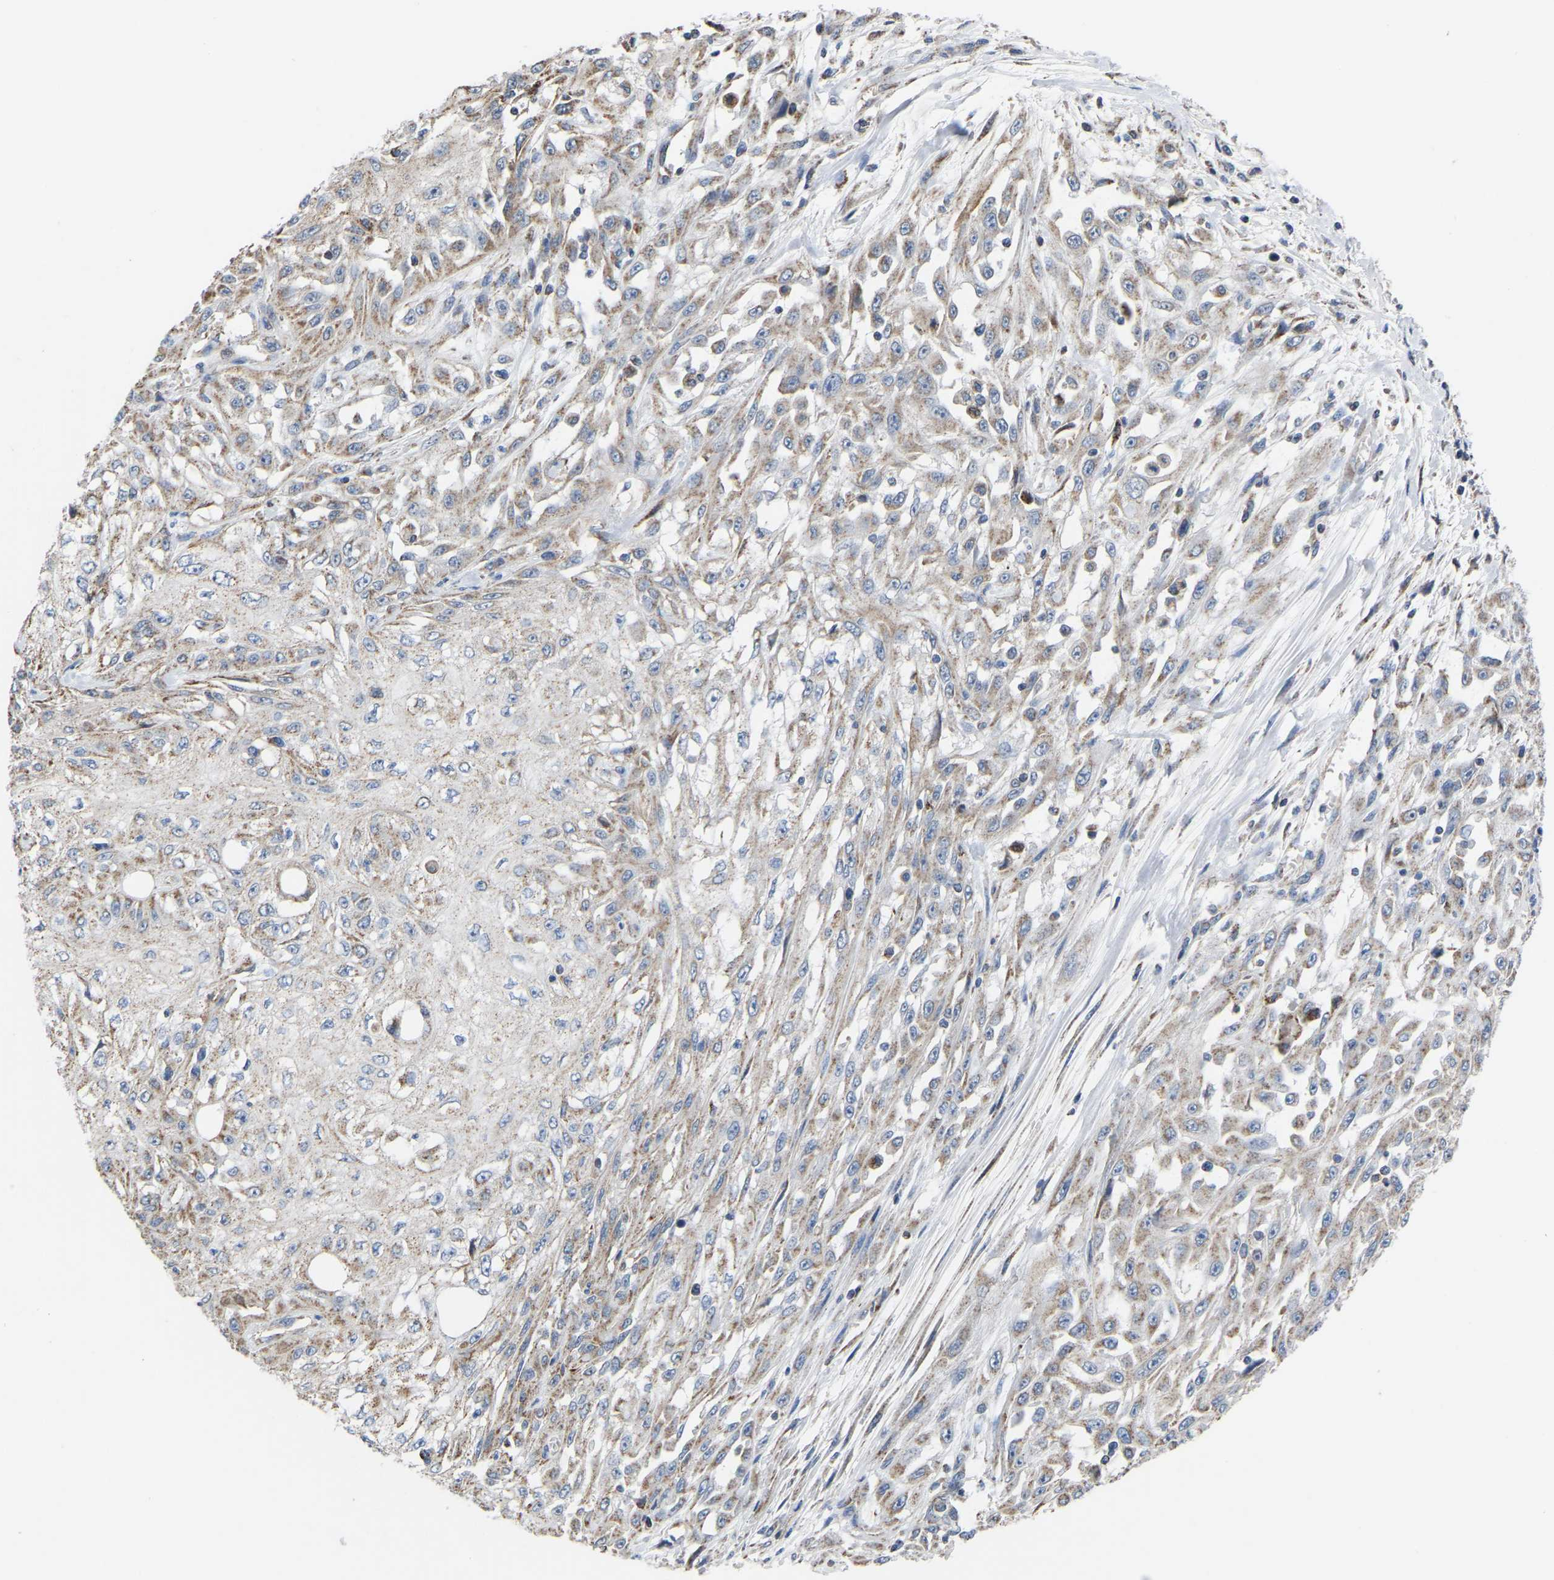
{"staining": {"intensity": "weak", "quantity": ">75%", "location": "cytoplasmic/membranous"}, "tissue": "skin cancer", "cell_type": "Tumor cells", "image_type": "cancer", "snomed": [{"axis": "morphology", "description": "Squamous cell carcinoma, NOS"}, {"axis": "morphology", "description": "Squamous cell carcinoma, metastatic, NOS"}, {"axis": "topography", "description": "Skin"}, {"axis": "topography", "description": "Lymph node"}], "caption": "A micrograph of squamous cell carcinoma (skin) stained for a protein reveals weak cytoplasmic/membranous brown staining in tumor cells.", "gene": "BCL10", "patient": {"sex": "male", "age": 75}}